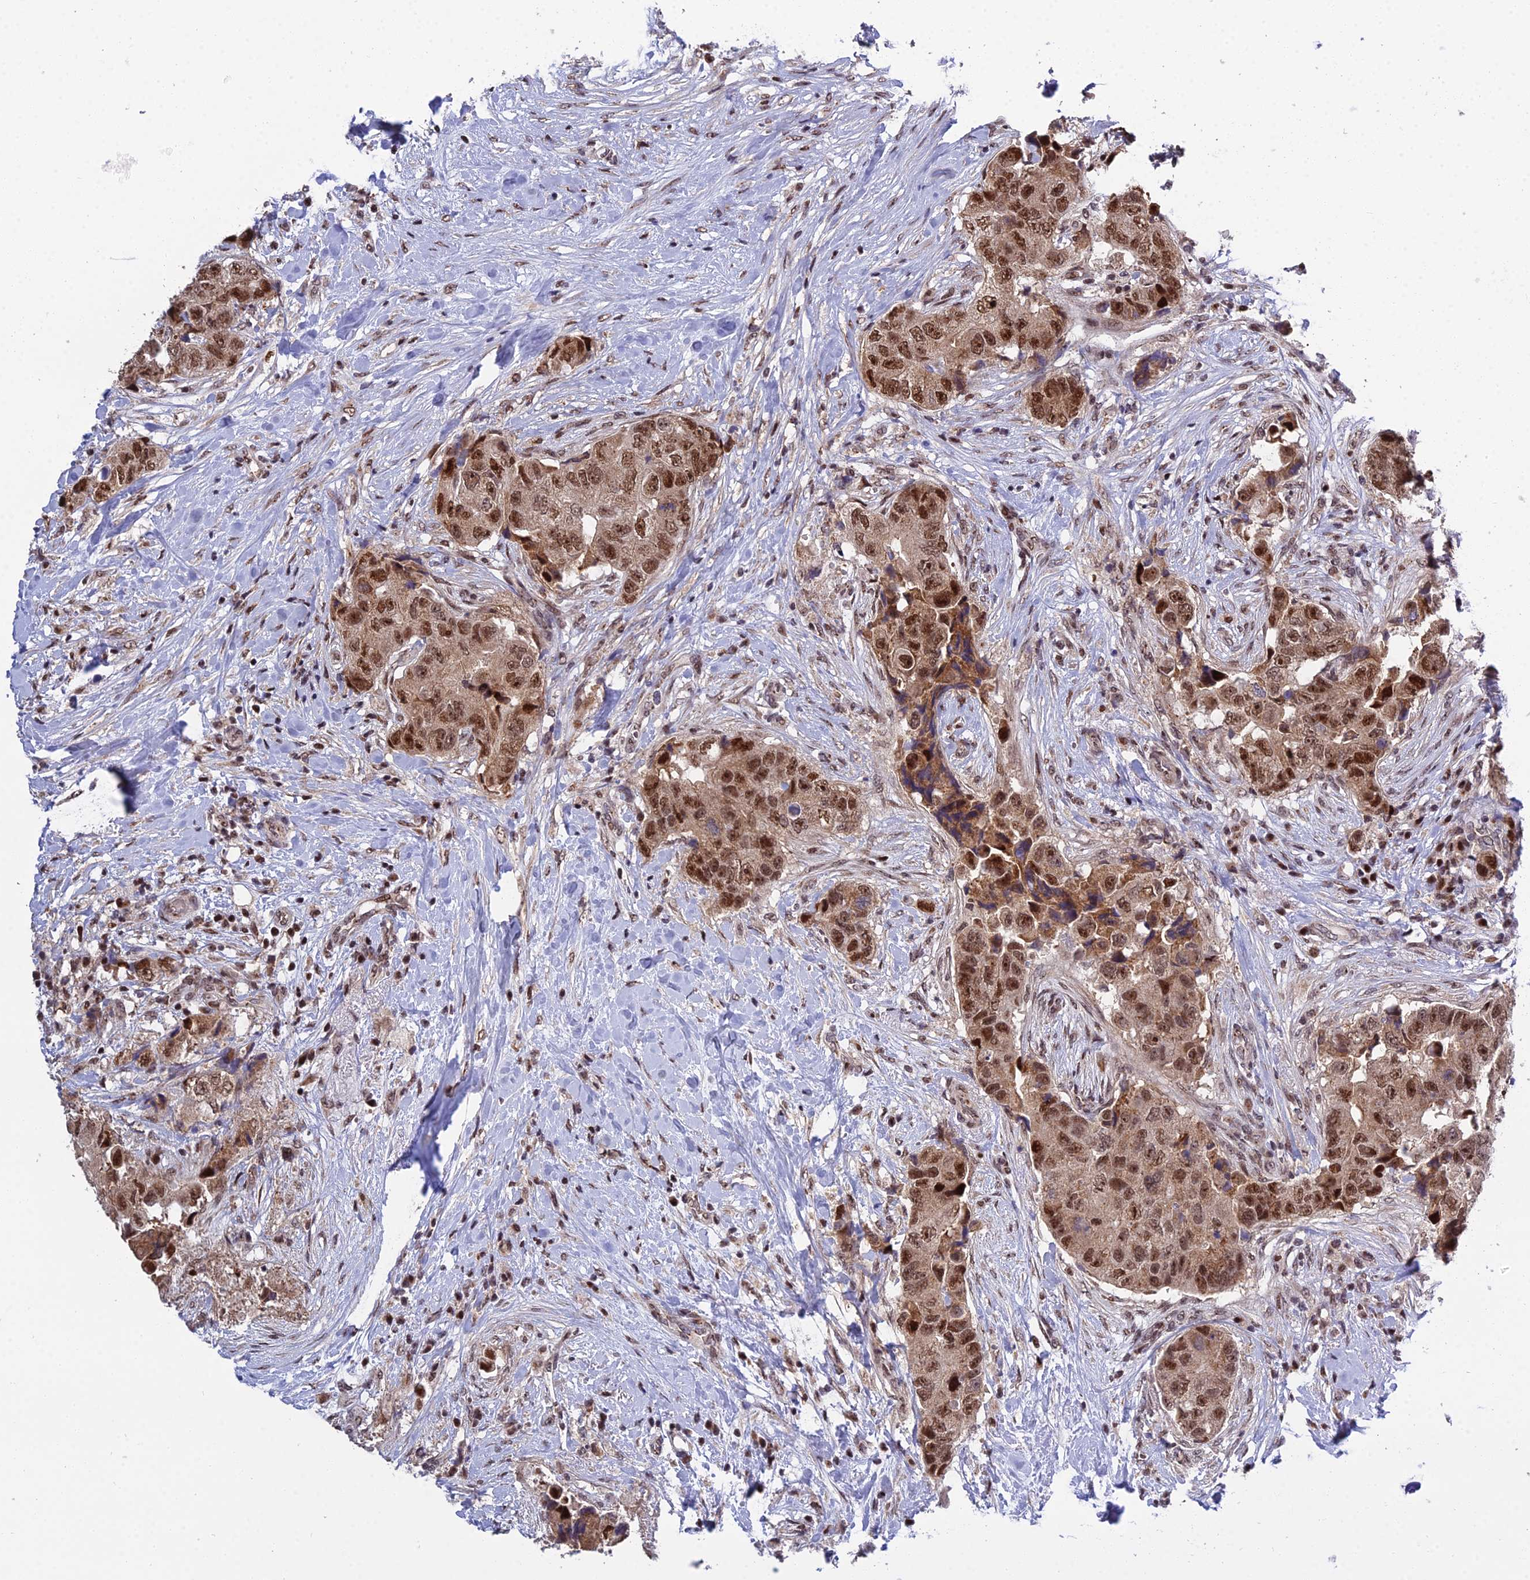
{"staining": {"intensity": "moderate", "quantity": ">75%", "location": "nuclear"}, "tissue": "breast cancer", "cell_type": "Tumor cells", "image_type": "cancer", "snomed": [{"axis": "morphology", "description": "Normal tissue, NOS"}, {"axis": "morphology", "description": "Duct carcinoma"}, {"axis": "topography", "description": "Breast"}], "caption": "Immunohistochemistry staining of breast infiltrating ductal carcinoma, which demonstrates medium levels of moderate nuclear staining in about >75% of tumor cells indicating moderate nuclear protein expression. The staining was performed using DAB (brown) for protein detection and nuclei were counterstained in hematoxylin (blue).", "gene": "ARL2", "patient": {"sex": "female", "age": 62}}